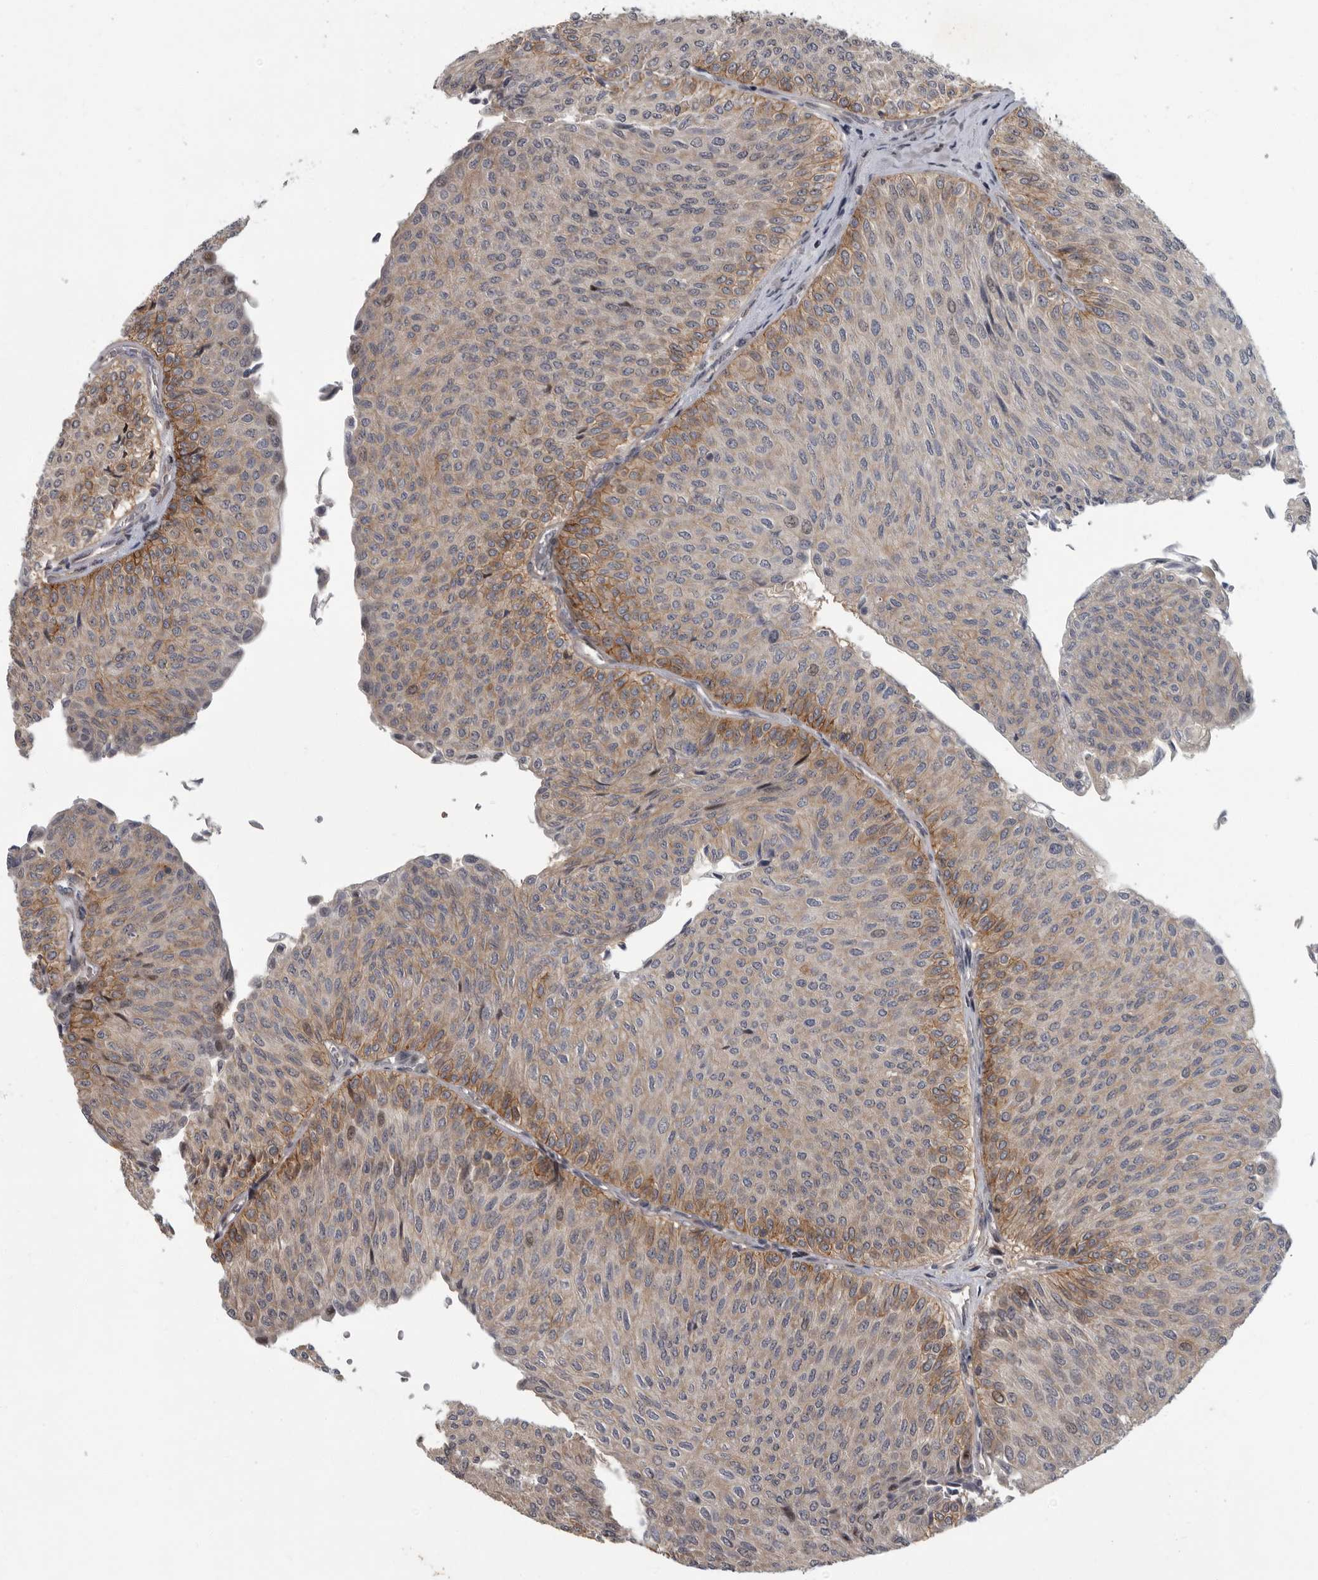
{"staining": {"intensity": "moderate", "quantity": "<25%", "location": "cytoplasmic/membranous"}, "tissue": "urothelial cancer", "cell_type": "Tumor cells", "image_type": "cancer", "snomed": [{"axis": "morphology", "description": "Urothelial carcinoma, Low grade"}, {"axis": "topography", "description": "Urinary bladder"}], "caption": "Moderate cytoplasmic/membranous protein positivity is seen in about <25% of tumor cells in urothelial carcinoma (low-grade).", "gene": "PDE7A", "patient": {"sex": "male", "age": 78}}